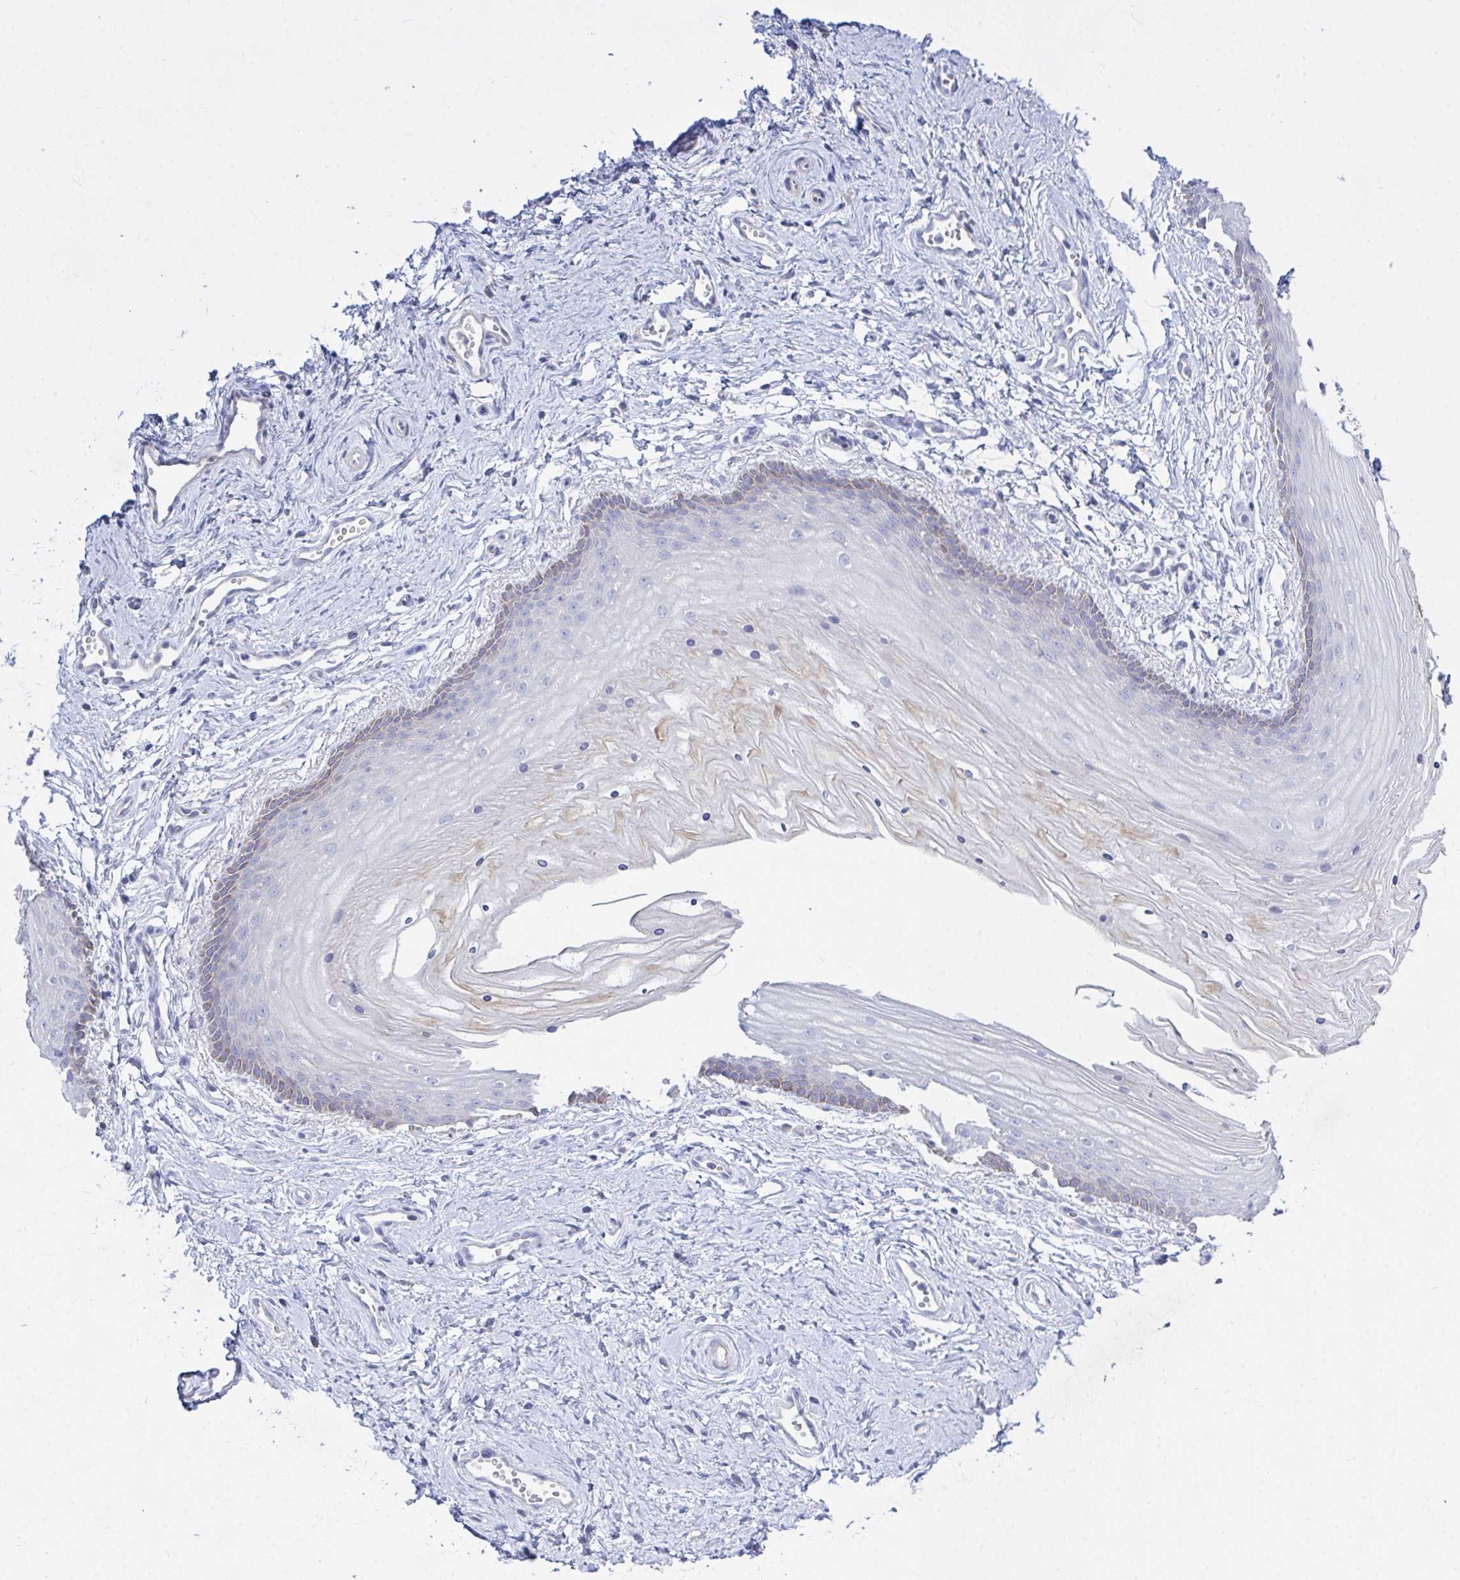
{"staining": {"intensity": "negative", "quantity": "none", "location": "none"}, "tissue": "vagina", "cell_type": "Squamous epithelial cells", "image_type": "normal", "snomed": [{"axis": "morphology", "description": "Normal tissue, NOS"}, {"axis": "topography", "description": "Vagina"}], "caption": "Vagina was stained to show a protein in brown. There is no significant positivity in squamous epithelial cells. The staining is performed using DAB (3,3'-diaminobenzidine) brown chromogen with nuclei counter-stained in using hematoxylin.", "gene": "ZNF561", "patient": {"sex": "female", "age": 38}}